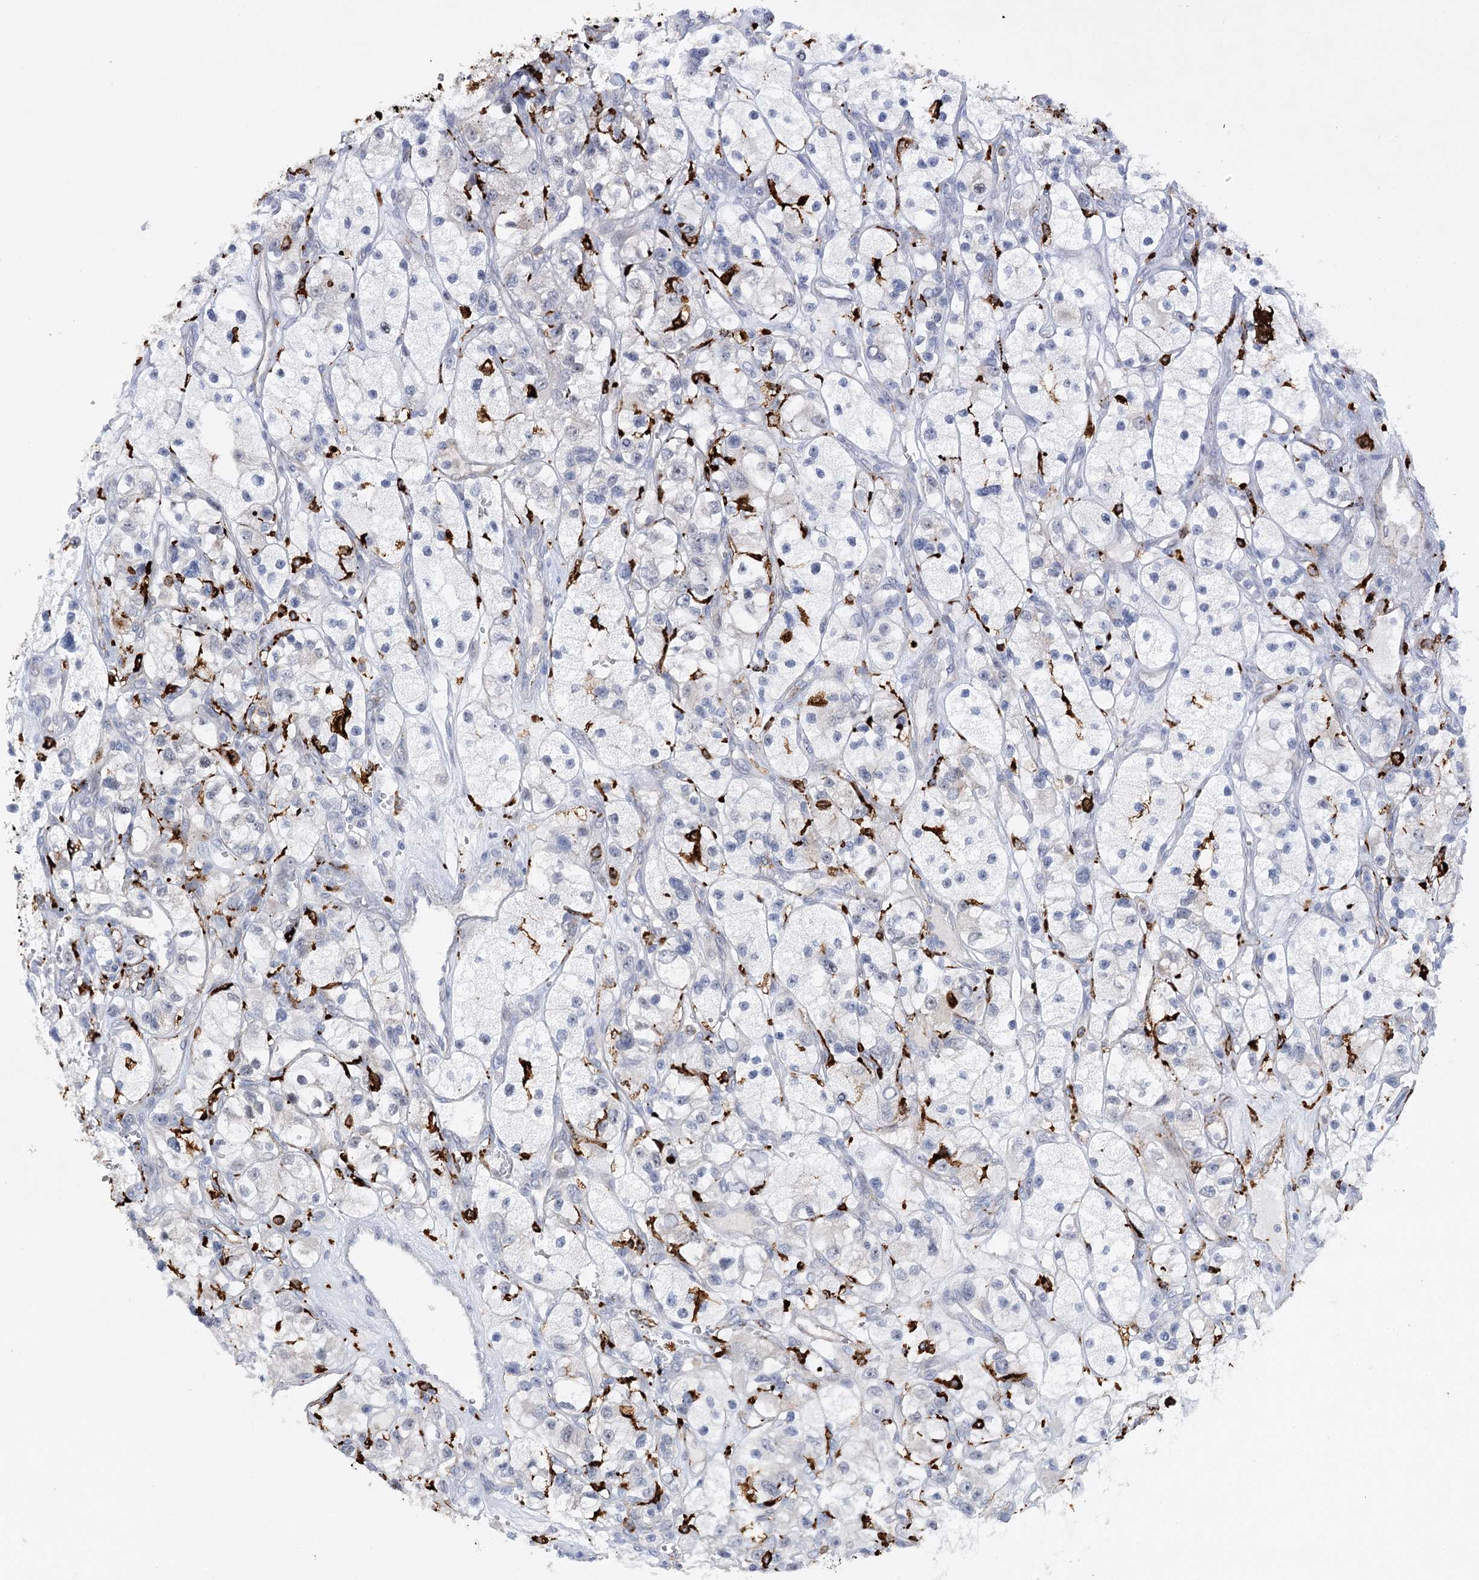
{"staining": {"intensity": "negative", "quantity": "none", "location": "none"}, "tissue": "renal cancer", "cell_type": "Tumor cells", "image_type": "cancer", "snomed": [{"axis": "morphology", "description": "Adenocarcinoma, NOS"}, {"axis": "topography", "description": "Kidney"}], "caption": "Human adenocarcinoma (renal) stained for a protein using IHC exhibits no expression in tumor cells.", "gene": "PIWIL4", "patient": {"sex": "female", "age": 57}}